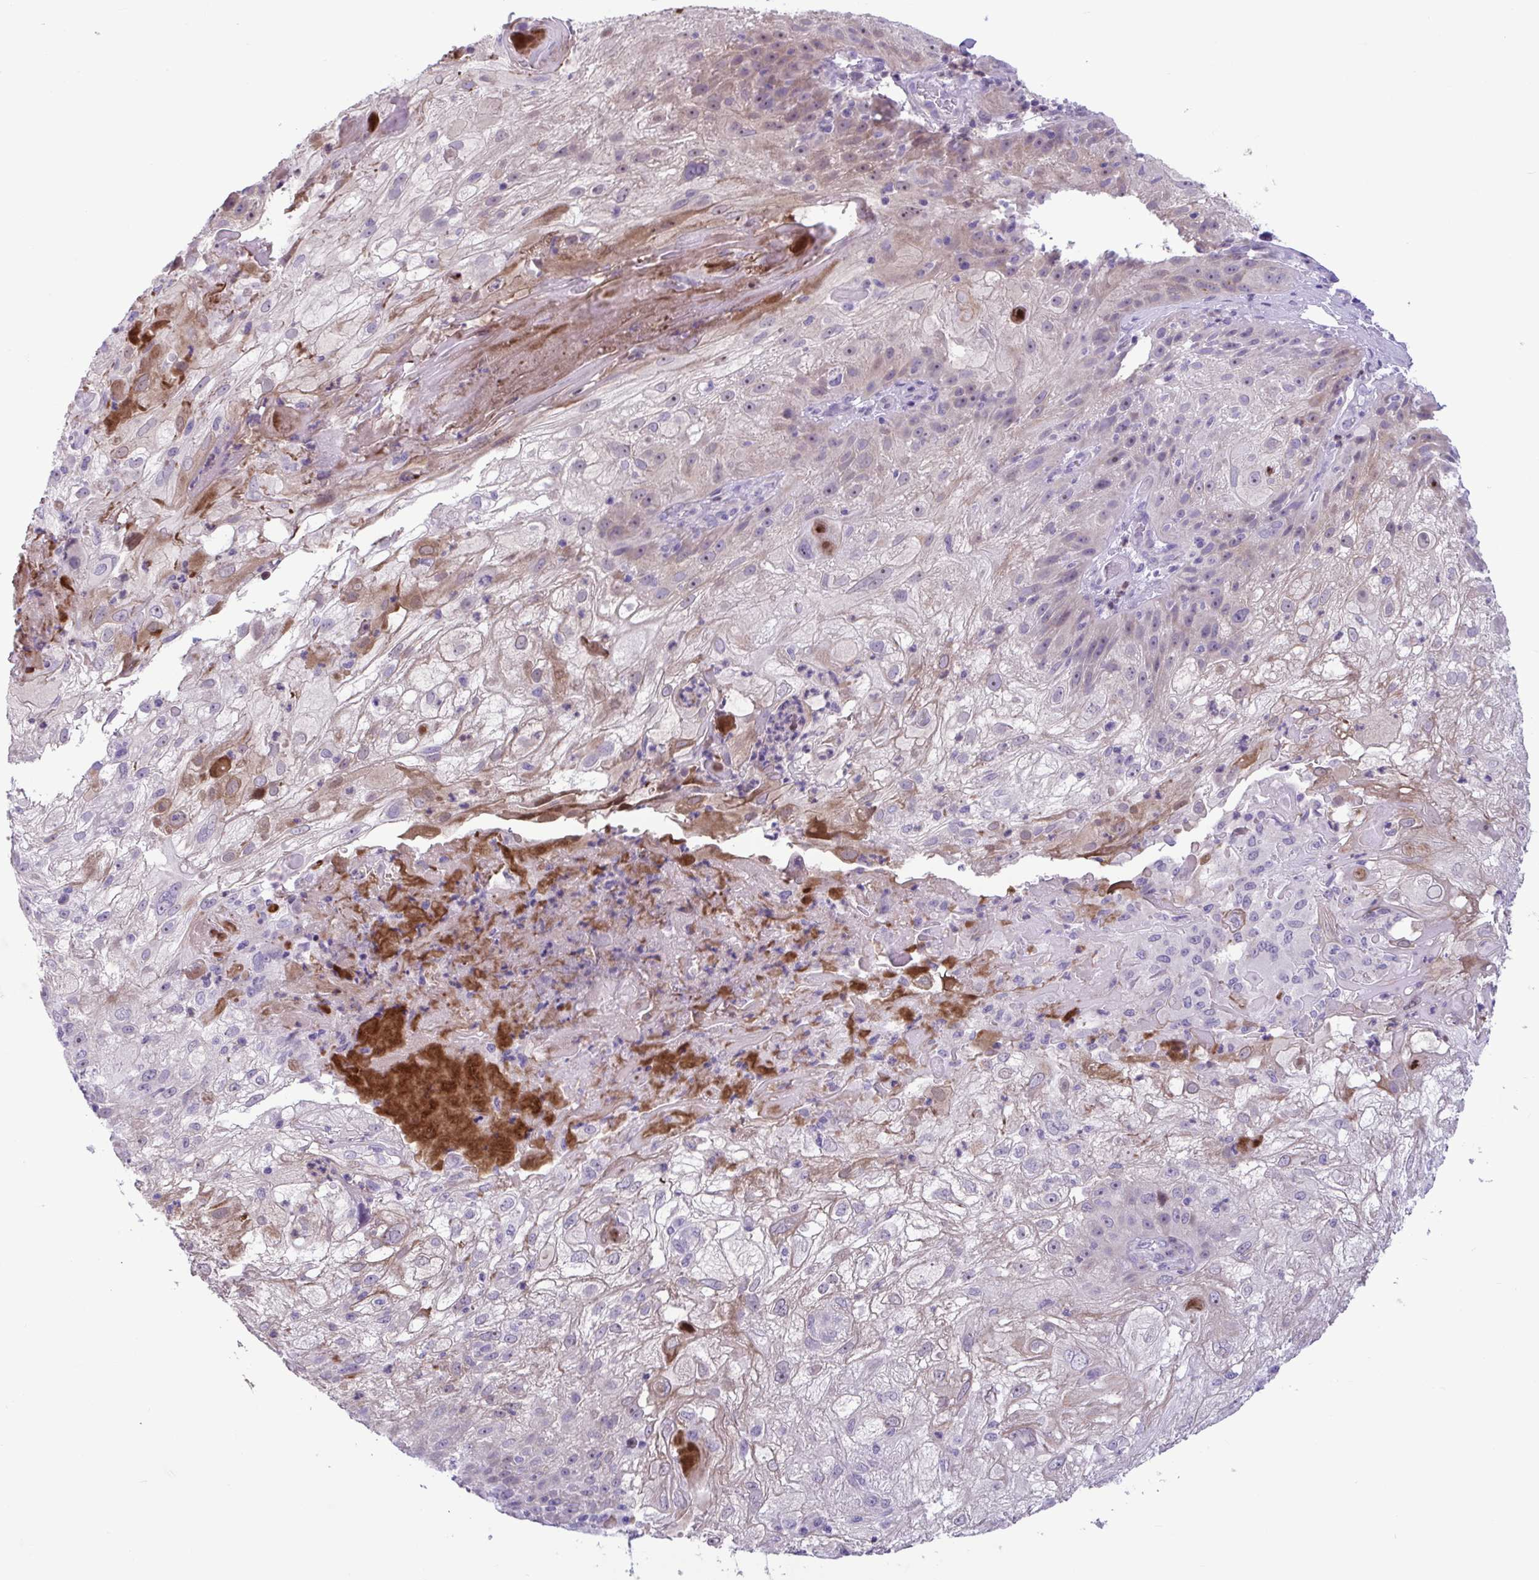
{"staining": {"intensity": "negative", "quantity": "none", "location": "none"}, "tissue": "skin cancer", "cell_type": "Tumor cells", "image_type": "cancer", "snomed": [{"axis": "morphology", "description": "Normal tissue, NOS"}, {"axis": "morphology", "description": "Squamous cell carcinoma, NOS"}, {"axis": "topography", "description": "Skin"}], "caption": "There is no significant staining in tumor cells of skin cancer.", "gene": "WNT9B", "patient": {"sex": "female", "age": 83}}